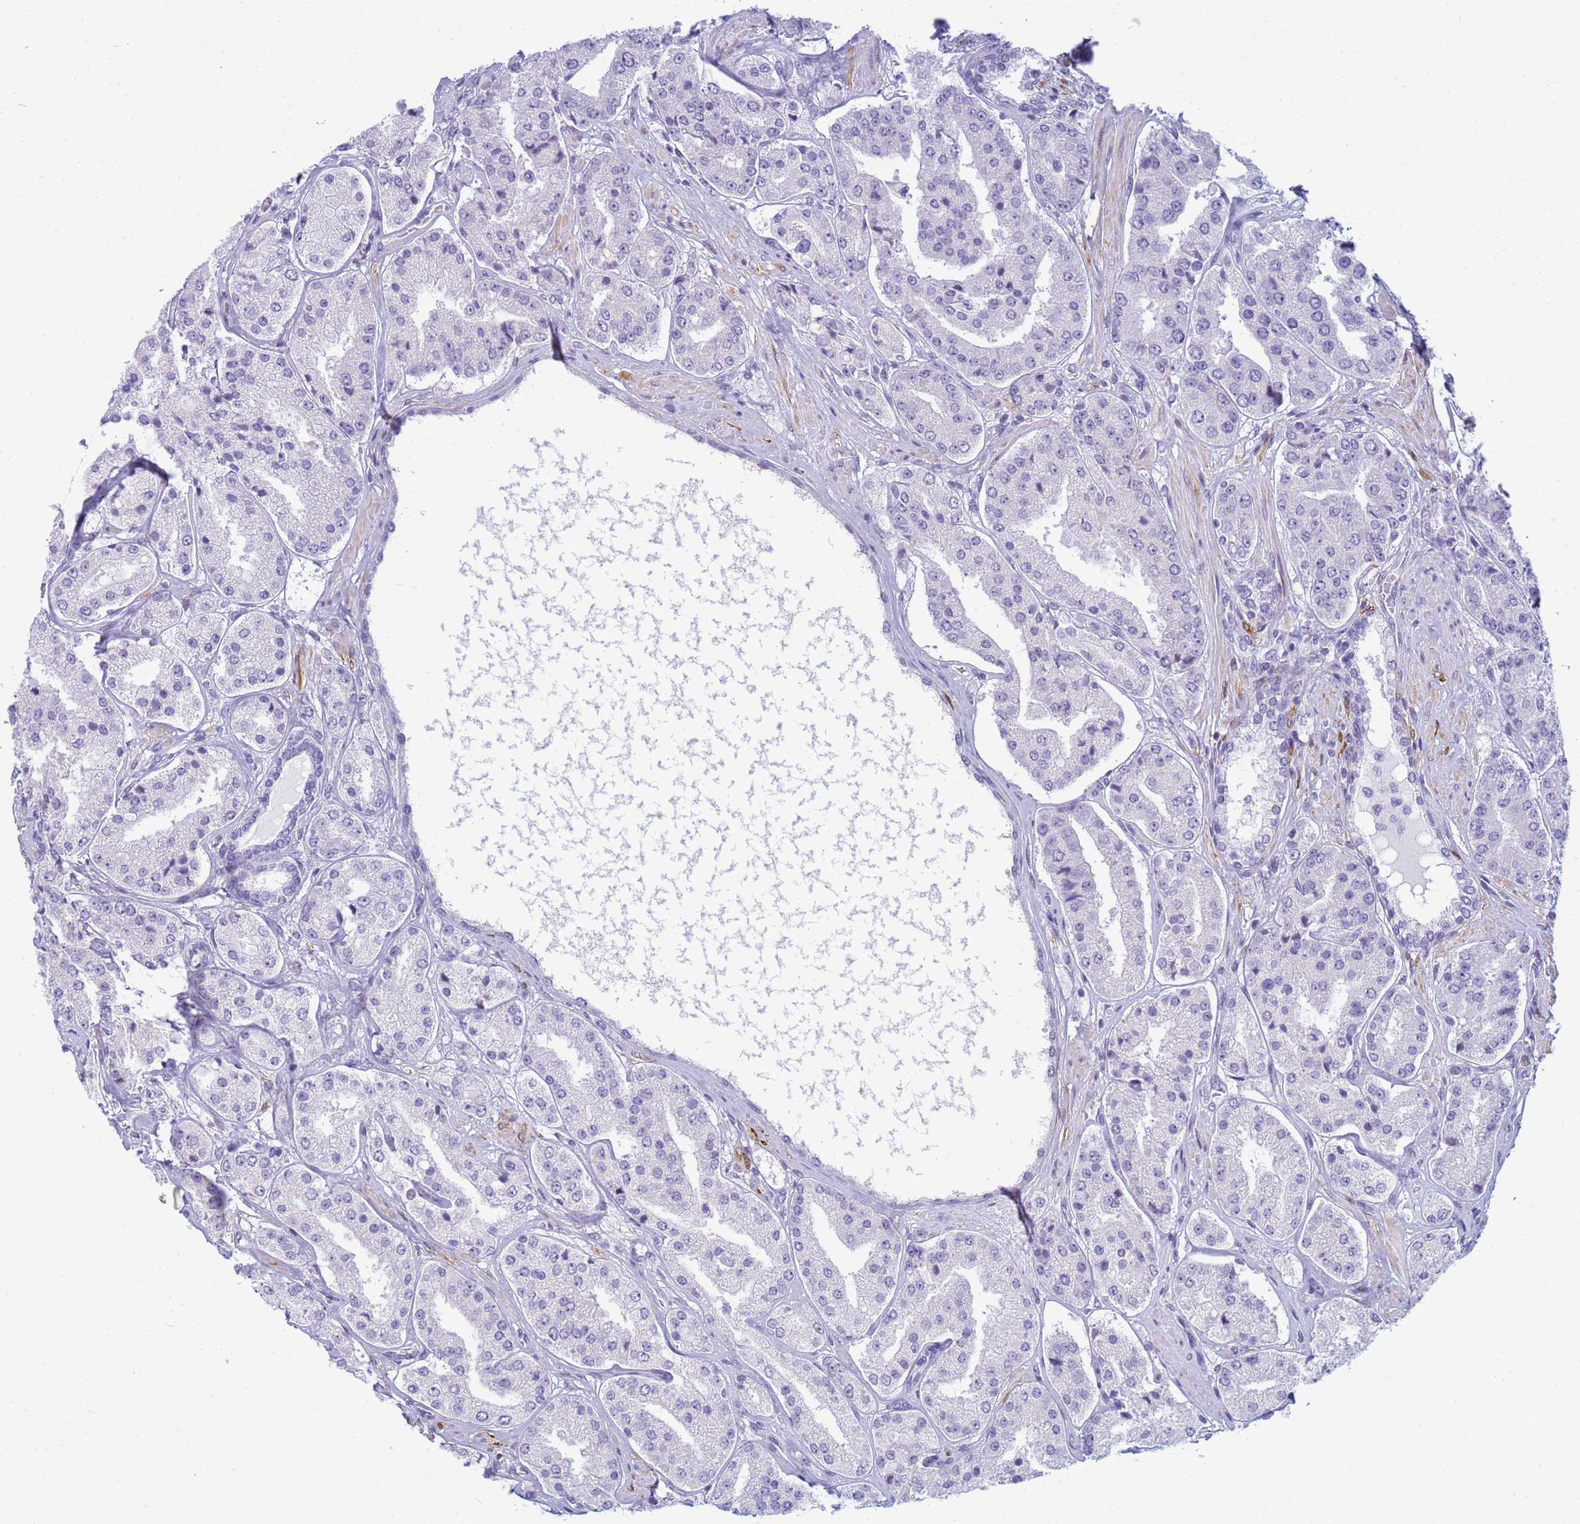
{"staining": {"intensity": "negative", "quantity": "none", "location": "none"}, "tissue": "prostate cancer", "cell_type": "Tumor cells", "image_type": "cancer", "snomed": [{"axis": "morphology", "description": "Adenocarcinoma, High grade"}, {"axis": "topography", "description": "Prostate"}], "caption": "The image reveals no significant staining in tumor cells of prostate high-grade adenocarcinoma.", "gene": "SNX20", "patient": {"sex": "male", "age": 63}}